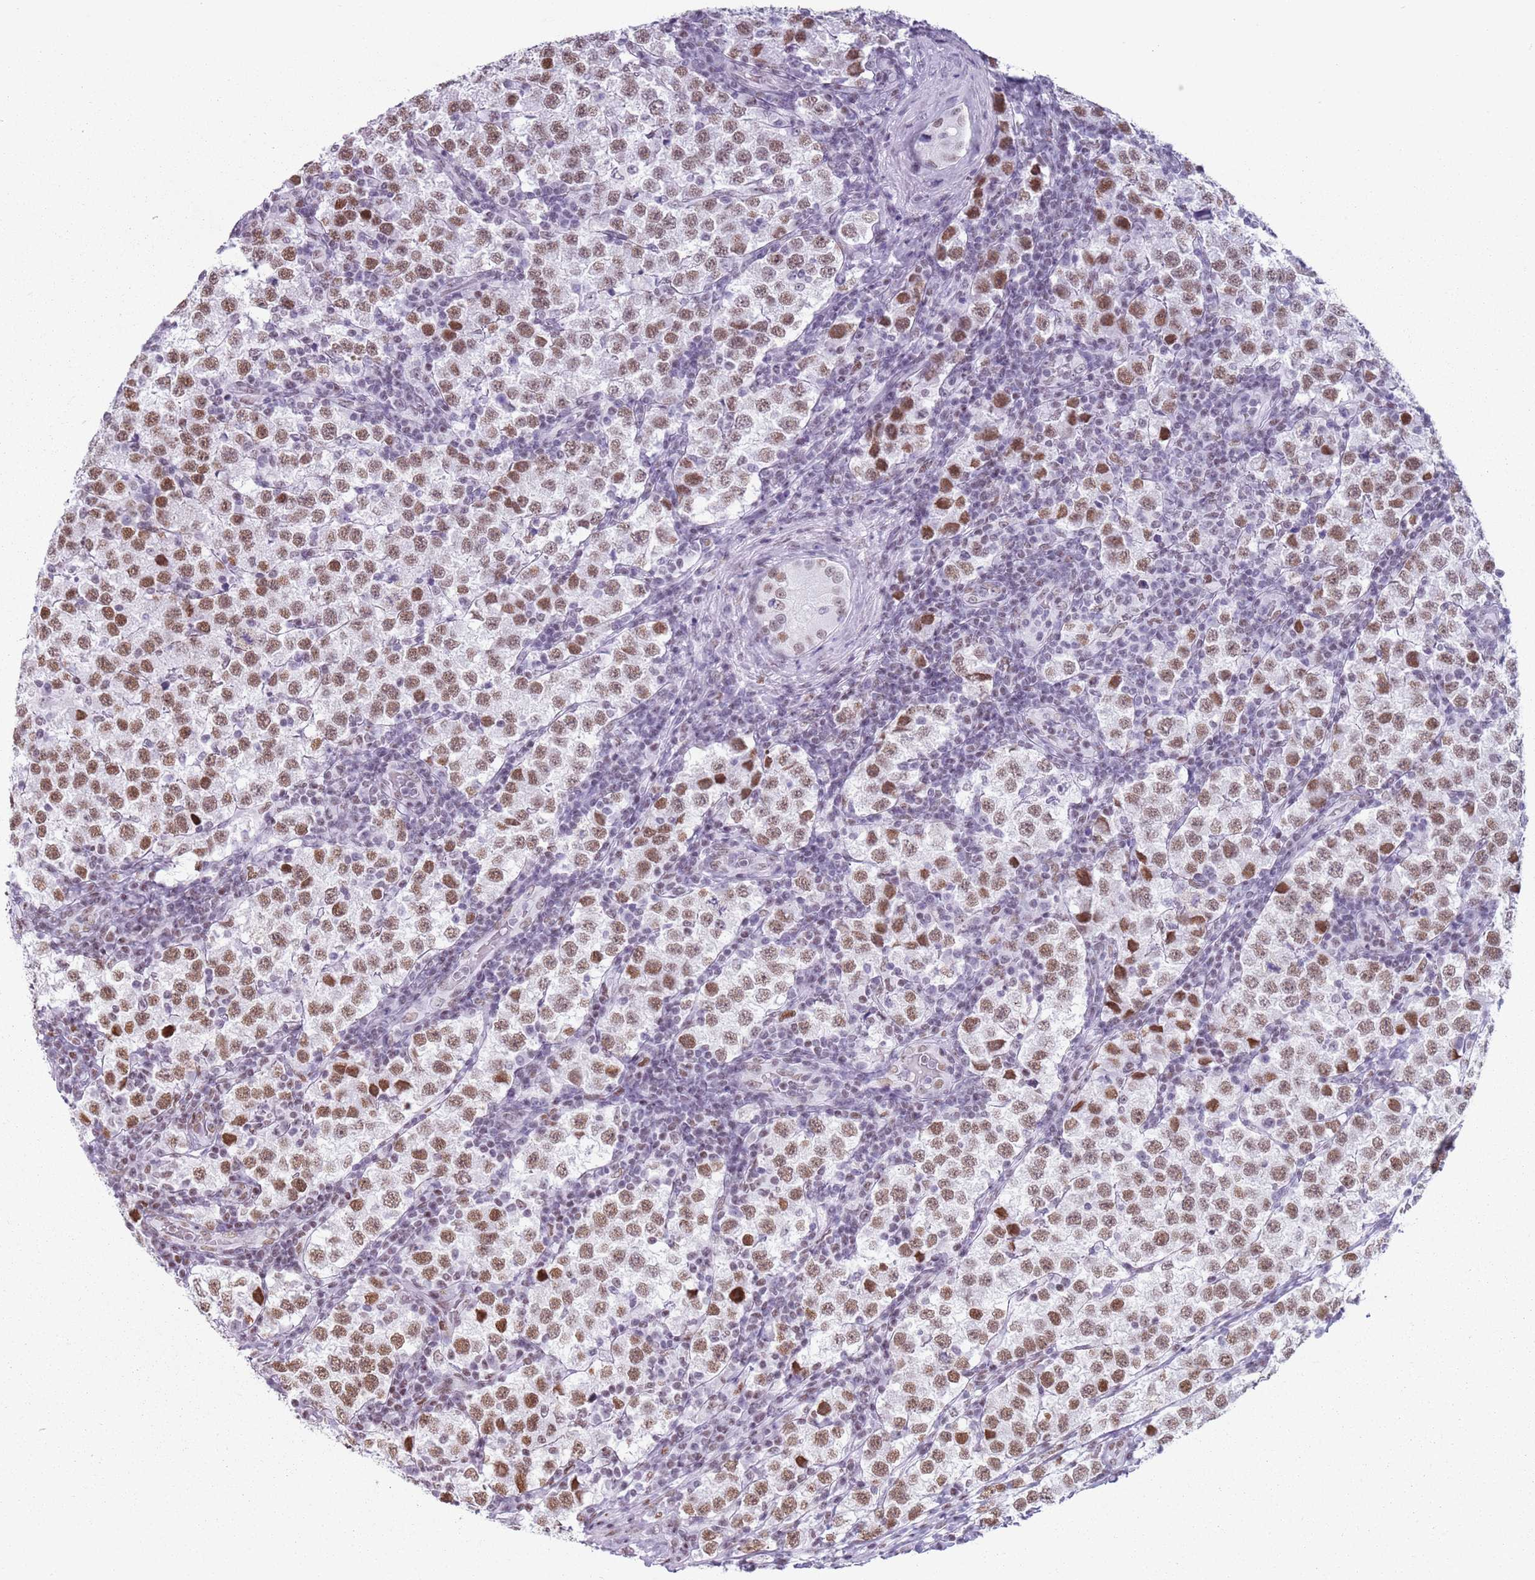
{"staining": {"intensity": "moderate", "quantity": ">75%", "location": "nuclear"}, "tissue": "testis cancer", "cell_type": "Tumor cells", "image_type": "cancer", "snomed": [{"axis": "morphology", "description": "Seminoma, NOS"}, {"axis": "topography", "description": "Testis"}], "caption": "Human testis cancer (seminoma) stained with a protein marker displays moderate staining in tumor cells.", "gene": "FAM104B", "patient": {"sex": "male", "age": 34}}